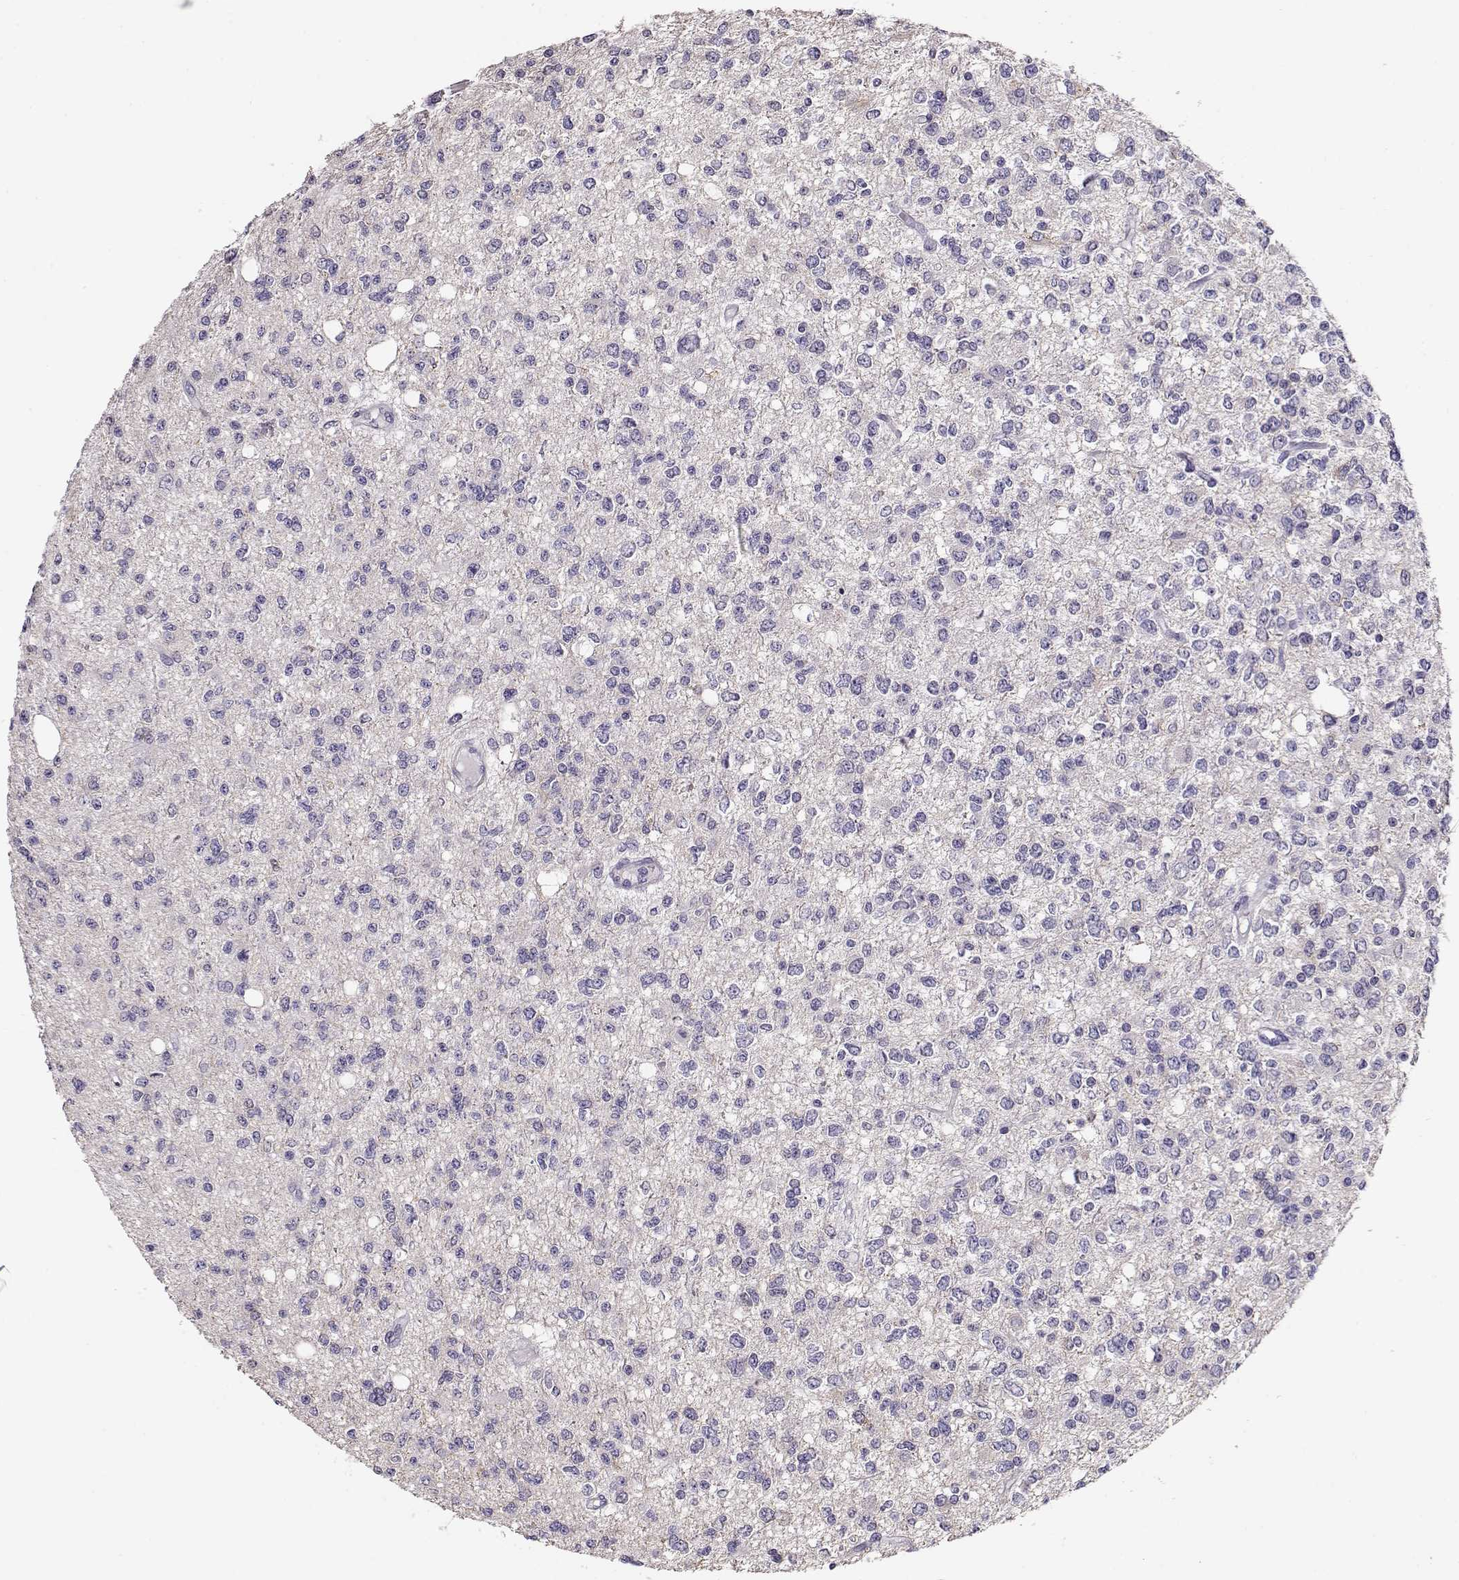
{"staining": {"intensity": "negative", "quantity": "none", "location": "none"}, "tissue": "glioma", "cell_type": "Tumor cells", "image_type": "cancer", "snomed": [{"axis": "morphology", "description": "Glioma, malignant, Low grade"}, {"axis": "topography", "description": "Brain"}], "caption": "Tumor cells are negative for protein expression in human glioma.", "gene": "RBM44", "patient": {"sex": "male", "age": 67}}